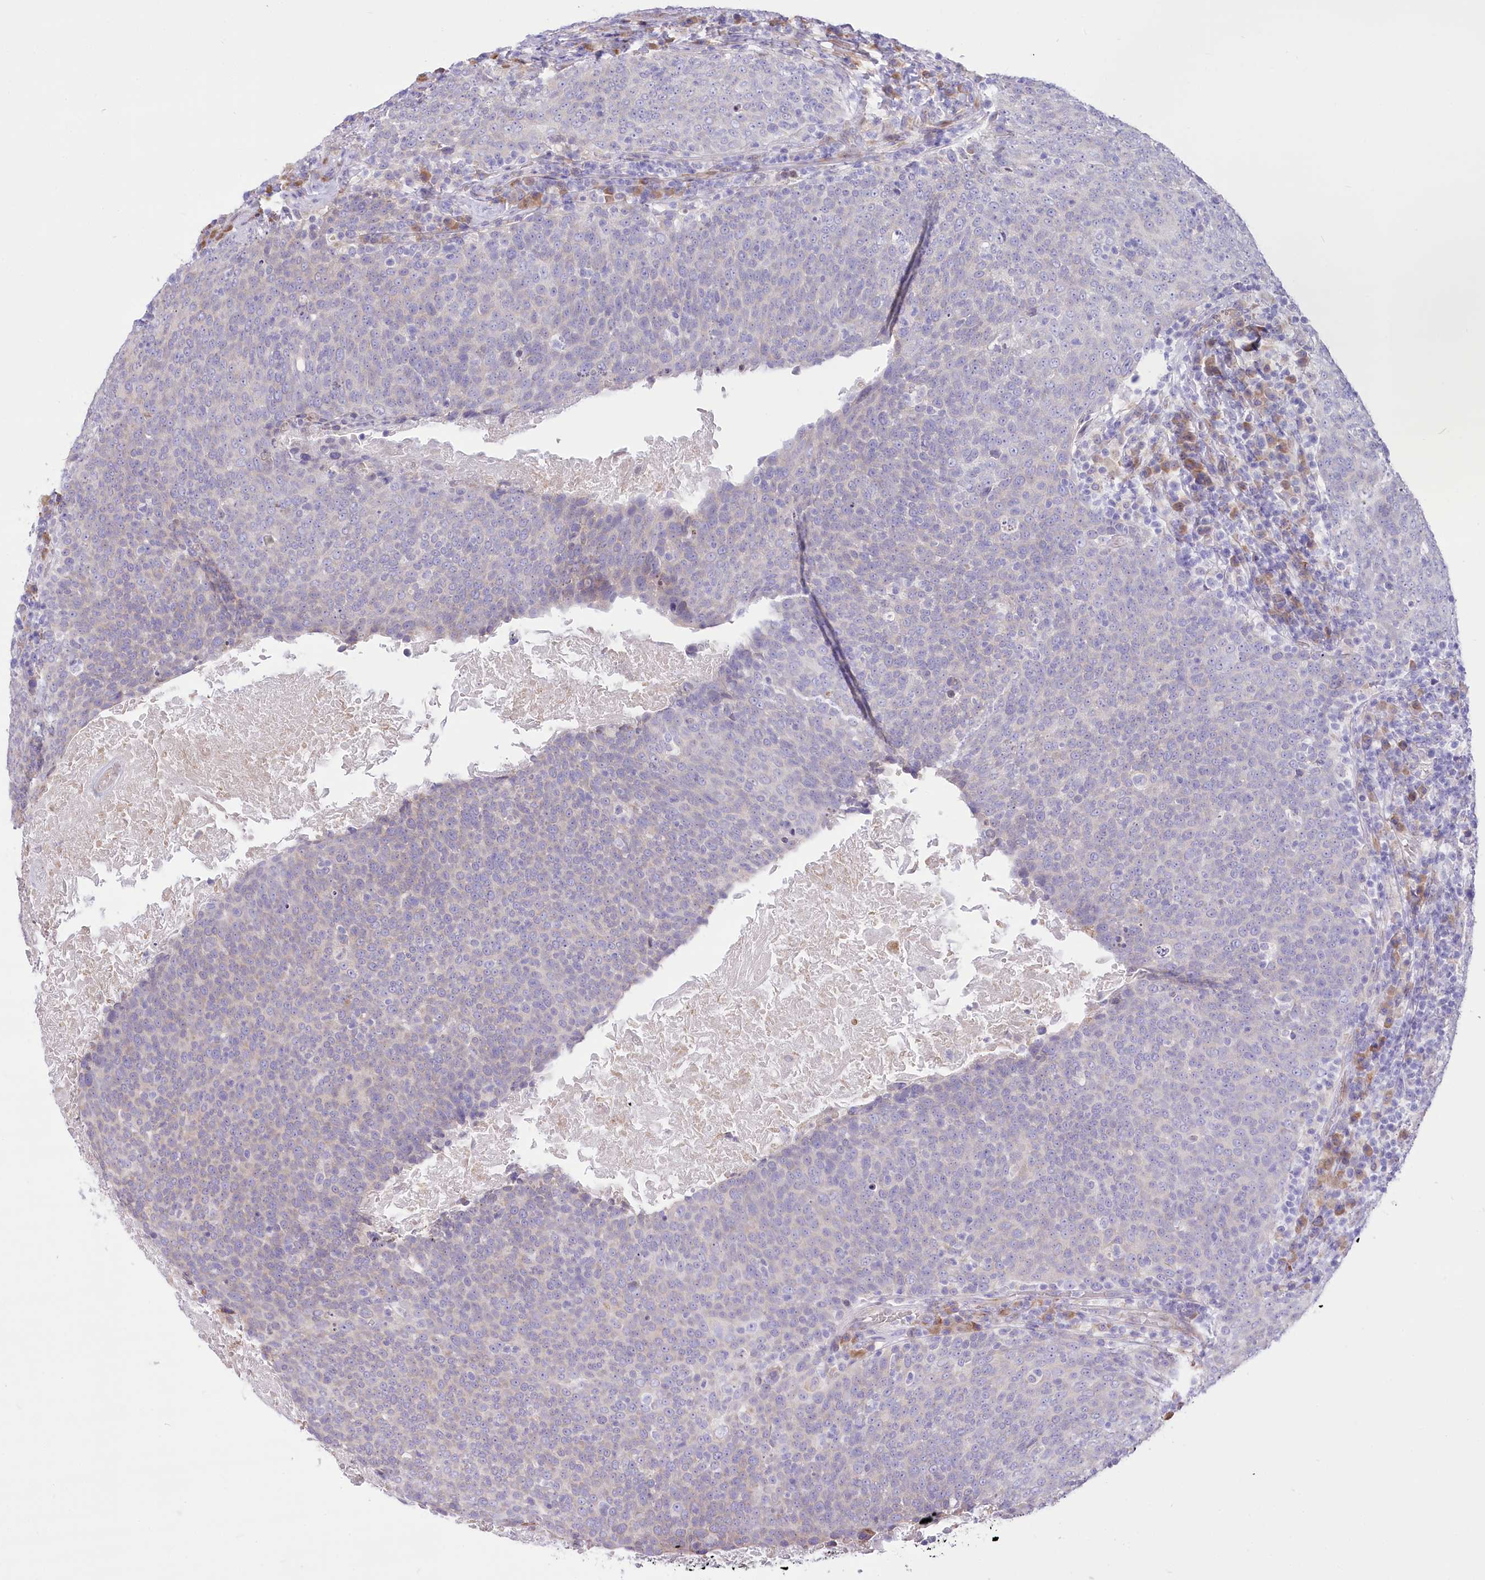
{"staining": {"intensity": "negative", "quantity": "none", "location": "none"}, "tissue": "head and neck cancer", "cell_type": "Tumor cells", "image_type": "cancer", "snomed": [{"axis": "morphology", "description": "Squamous cell carcinoma, NOS"}, {"axis": "morphology", "description": "Squamous cell carcinoma, metastatic, NOS"}, {"axis": "topography", "description": "Lymph node"}, {"axis": "topography", "description": "Head-Neck"}], "caption": "There is no significant positivity in tumor cells of head and neck cancer.", "gene": "STT3B", "patient": {"sex": "male", "age": 62}}